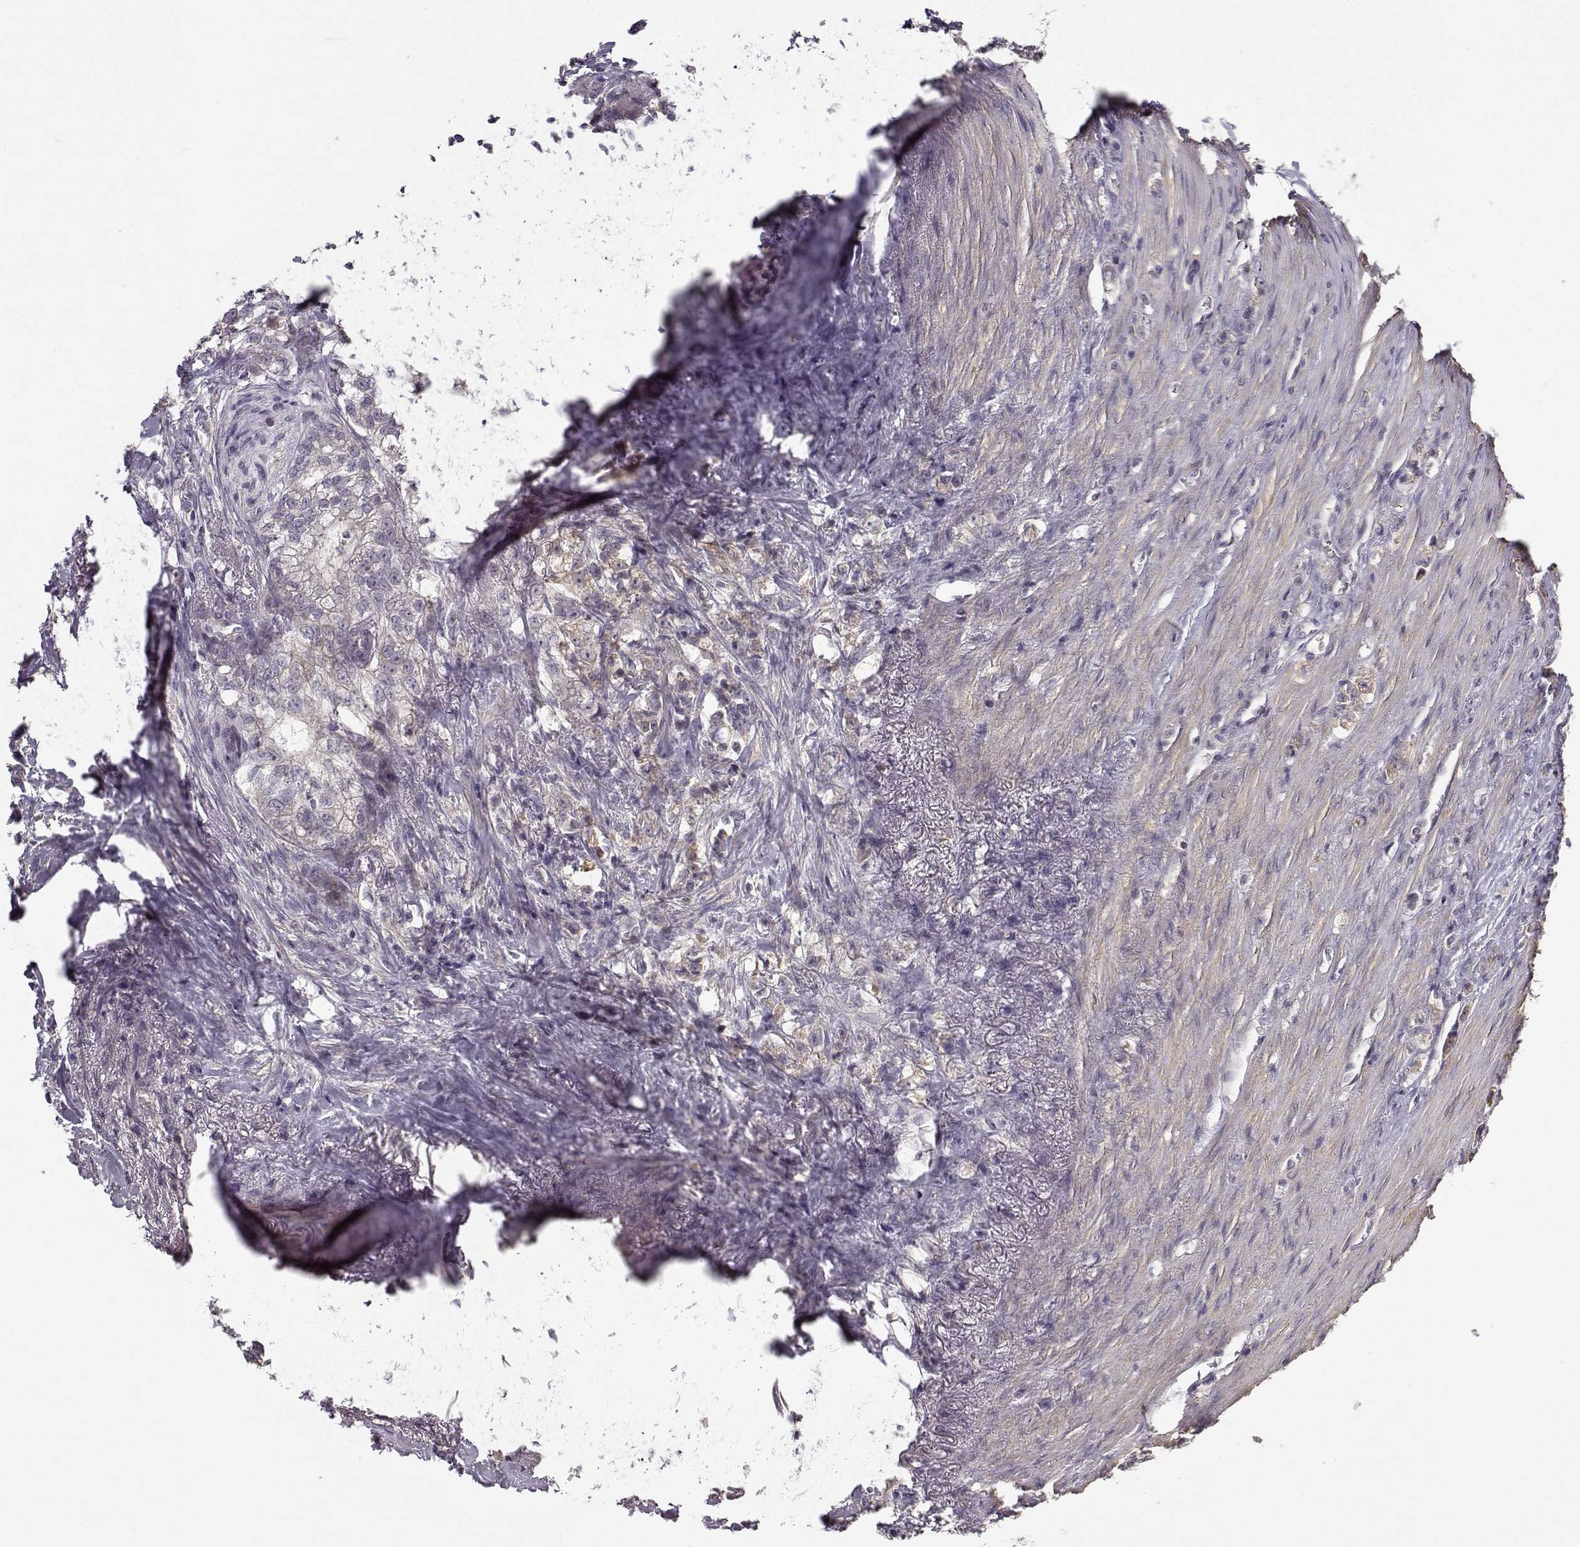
{"staining": {"intensity": "negative", "quantity": "none", "location": "none"}, "tissue": "stomach cancer", "cell_type": "Tumor cells", "image_type": "cancer", "snomed": [{"axis": "morphology", "description": "Adenocarcinoma, NOS"}, {"axis": "topography", "description": "Stomach, lower"}], "caption": "Tumor cells show no significant protein positivity in stomach cancer.", "gene": "ENTPD8", "patient": {"sex": "male", "age": 88}}